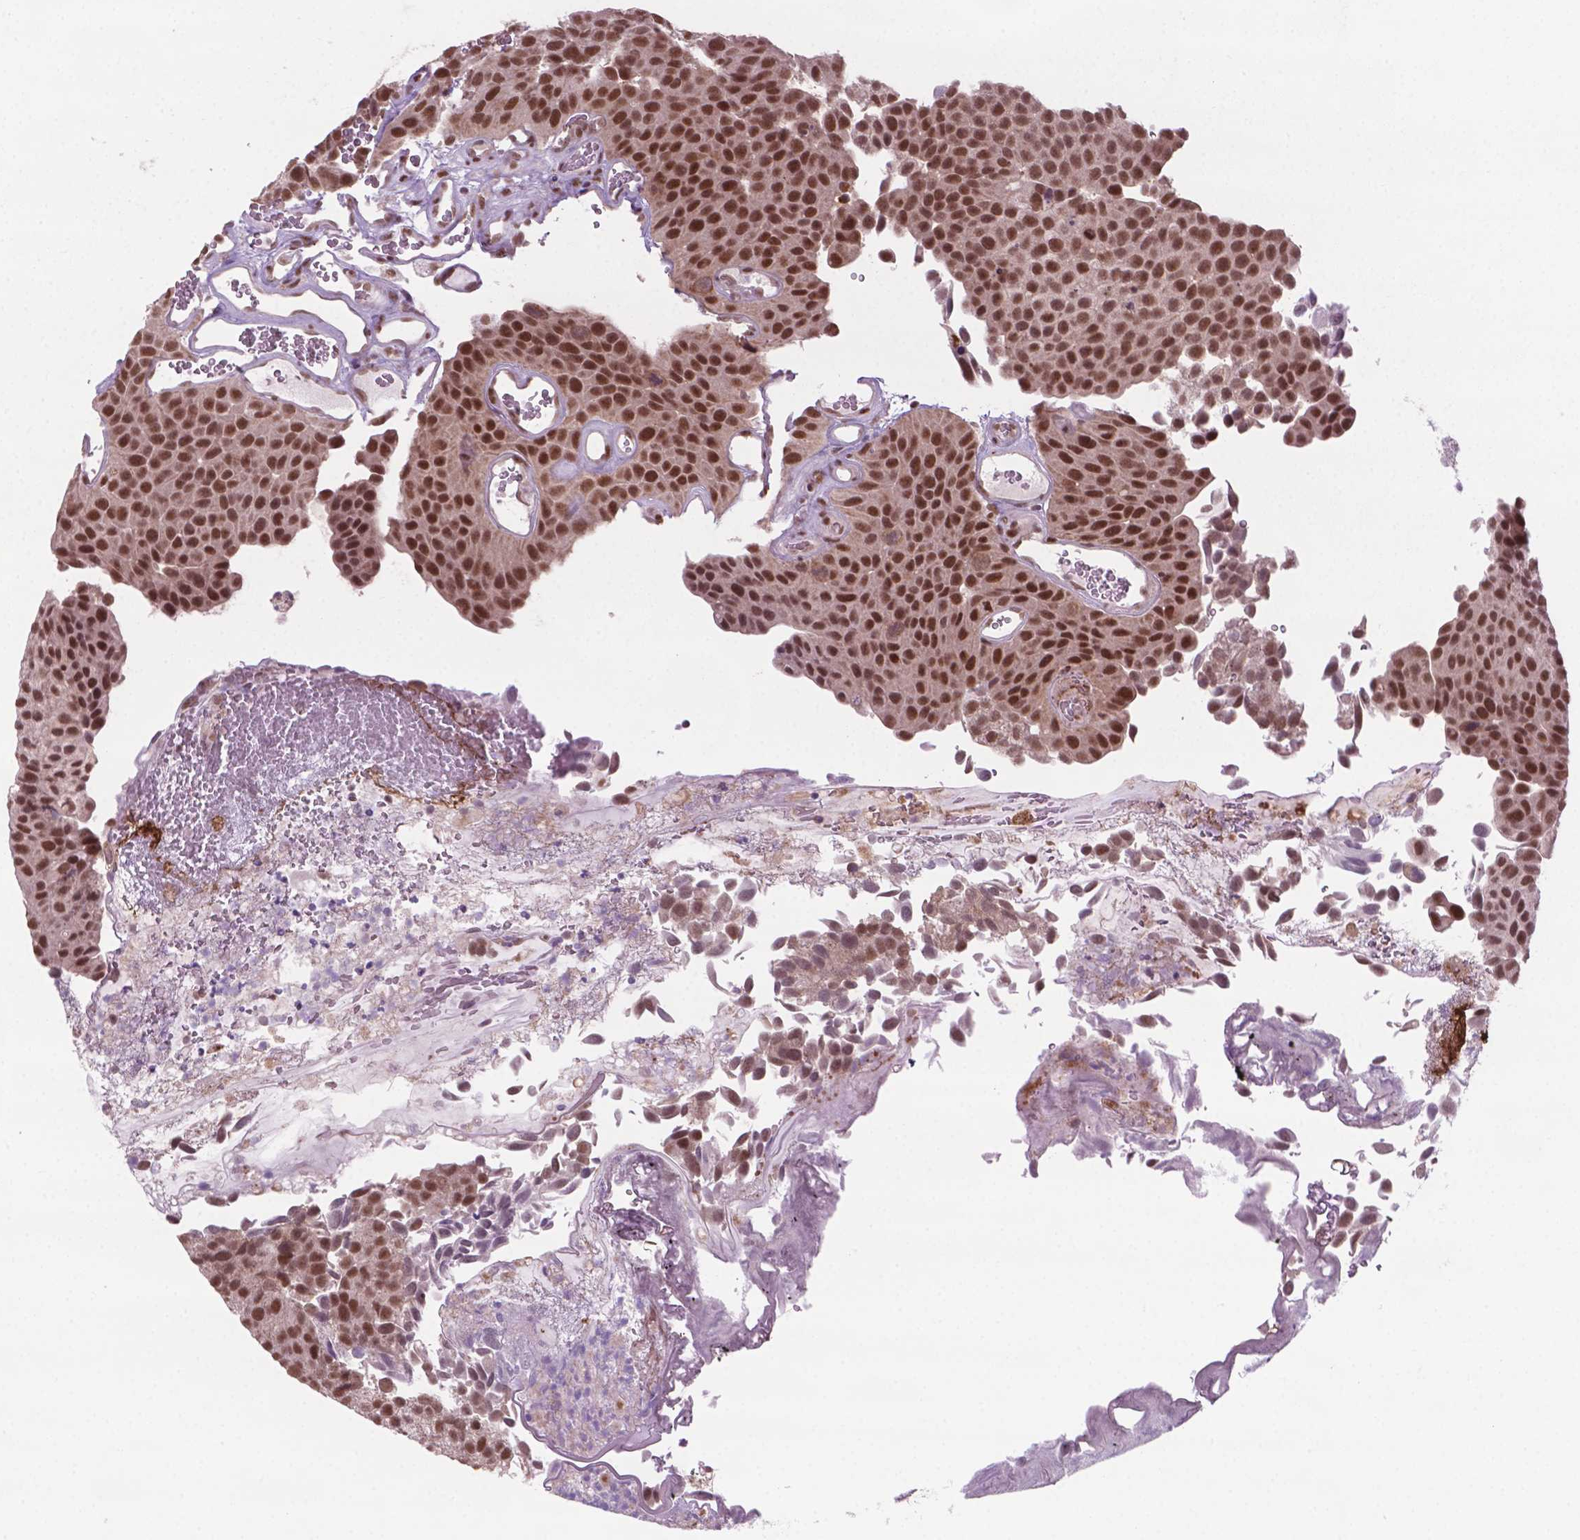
{"staining": {"intensity": "strong", "quantity": ">75%", "location": "nuclear"}, "tissue": "urothelial cancer", "cell_type": "Tumor cells", "image_type": "cancer", "snomed": [{"axis": "morphology", "description": "Urothelial carcinoma, Low grade"}, {"axis": "topography", "description": "Urinary bladder"}], "caption": "DAB immunohistochemical staining of urothelial carcinoma (low-grade) demonstrates strong nuclear protein staining in about >75% of tumor cells.", "gene": "PHAX", "patient": {"sex": "female", "age": 69}}